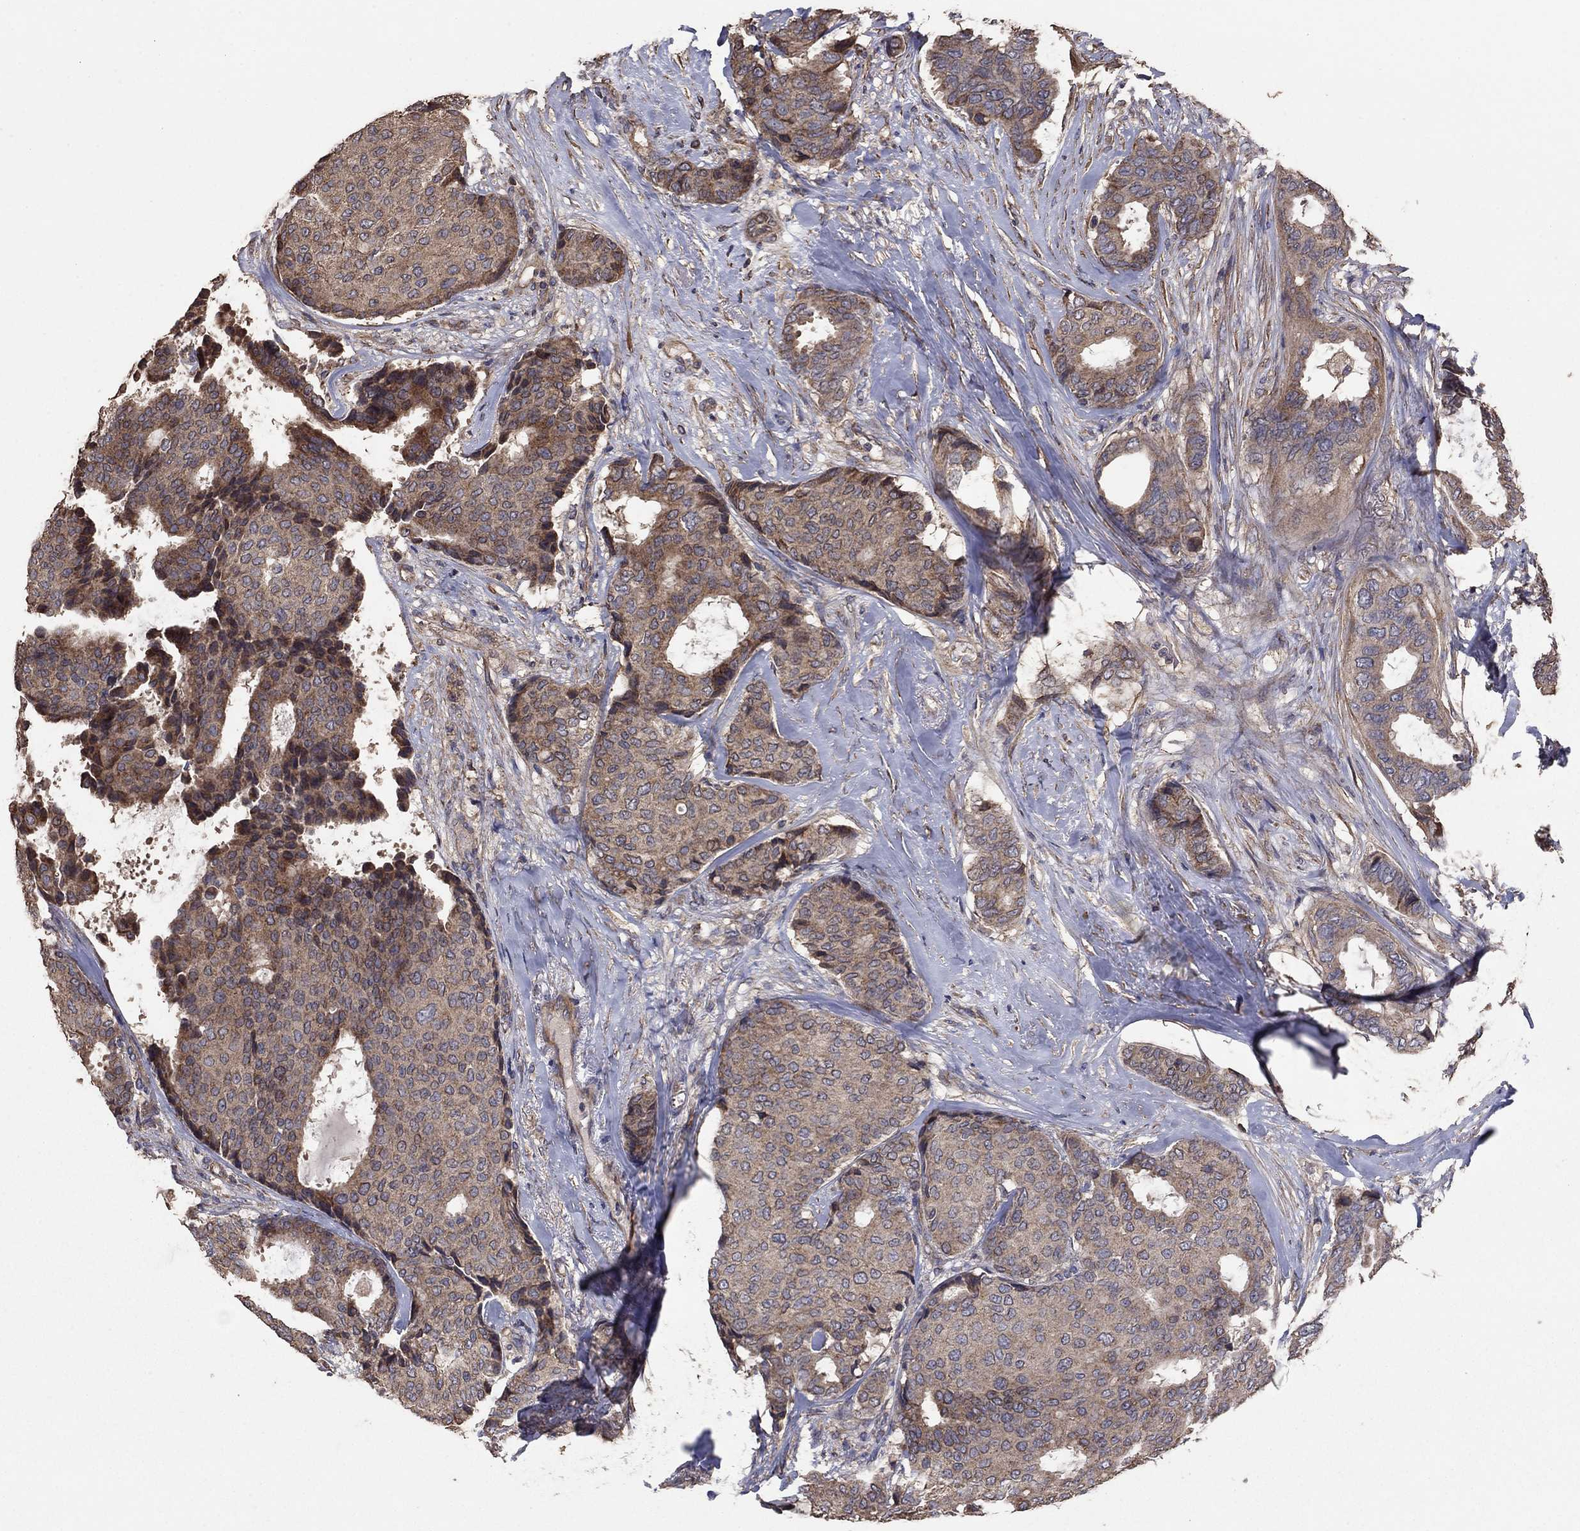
{"staining": {"intensity": "moderate", "quantity": "25%-75%", "location": "cytoplasmic/membranous"}, "tissue": "breast cancer", "cell_type": "Tumor cells", "image_type": "cancer", "snomed": [{"axis": "morphology", "description": "Duct carcinoma"}, {"axis": "topography", "description": "Breast"}], "caption": "Protein expression analysis of breast cancer (infiltrating ductal carcinoma) reveals moderate cytoplasmic/membranous staining in about 25%-75% of tumor cells.", "gene": "FLT4", "patient": {"sex": "female", "age": 75}}